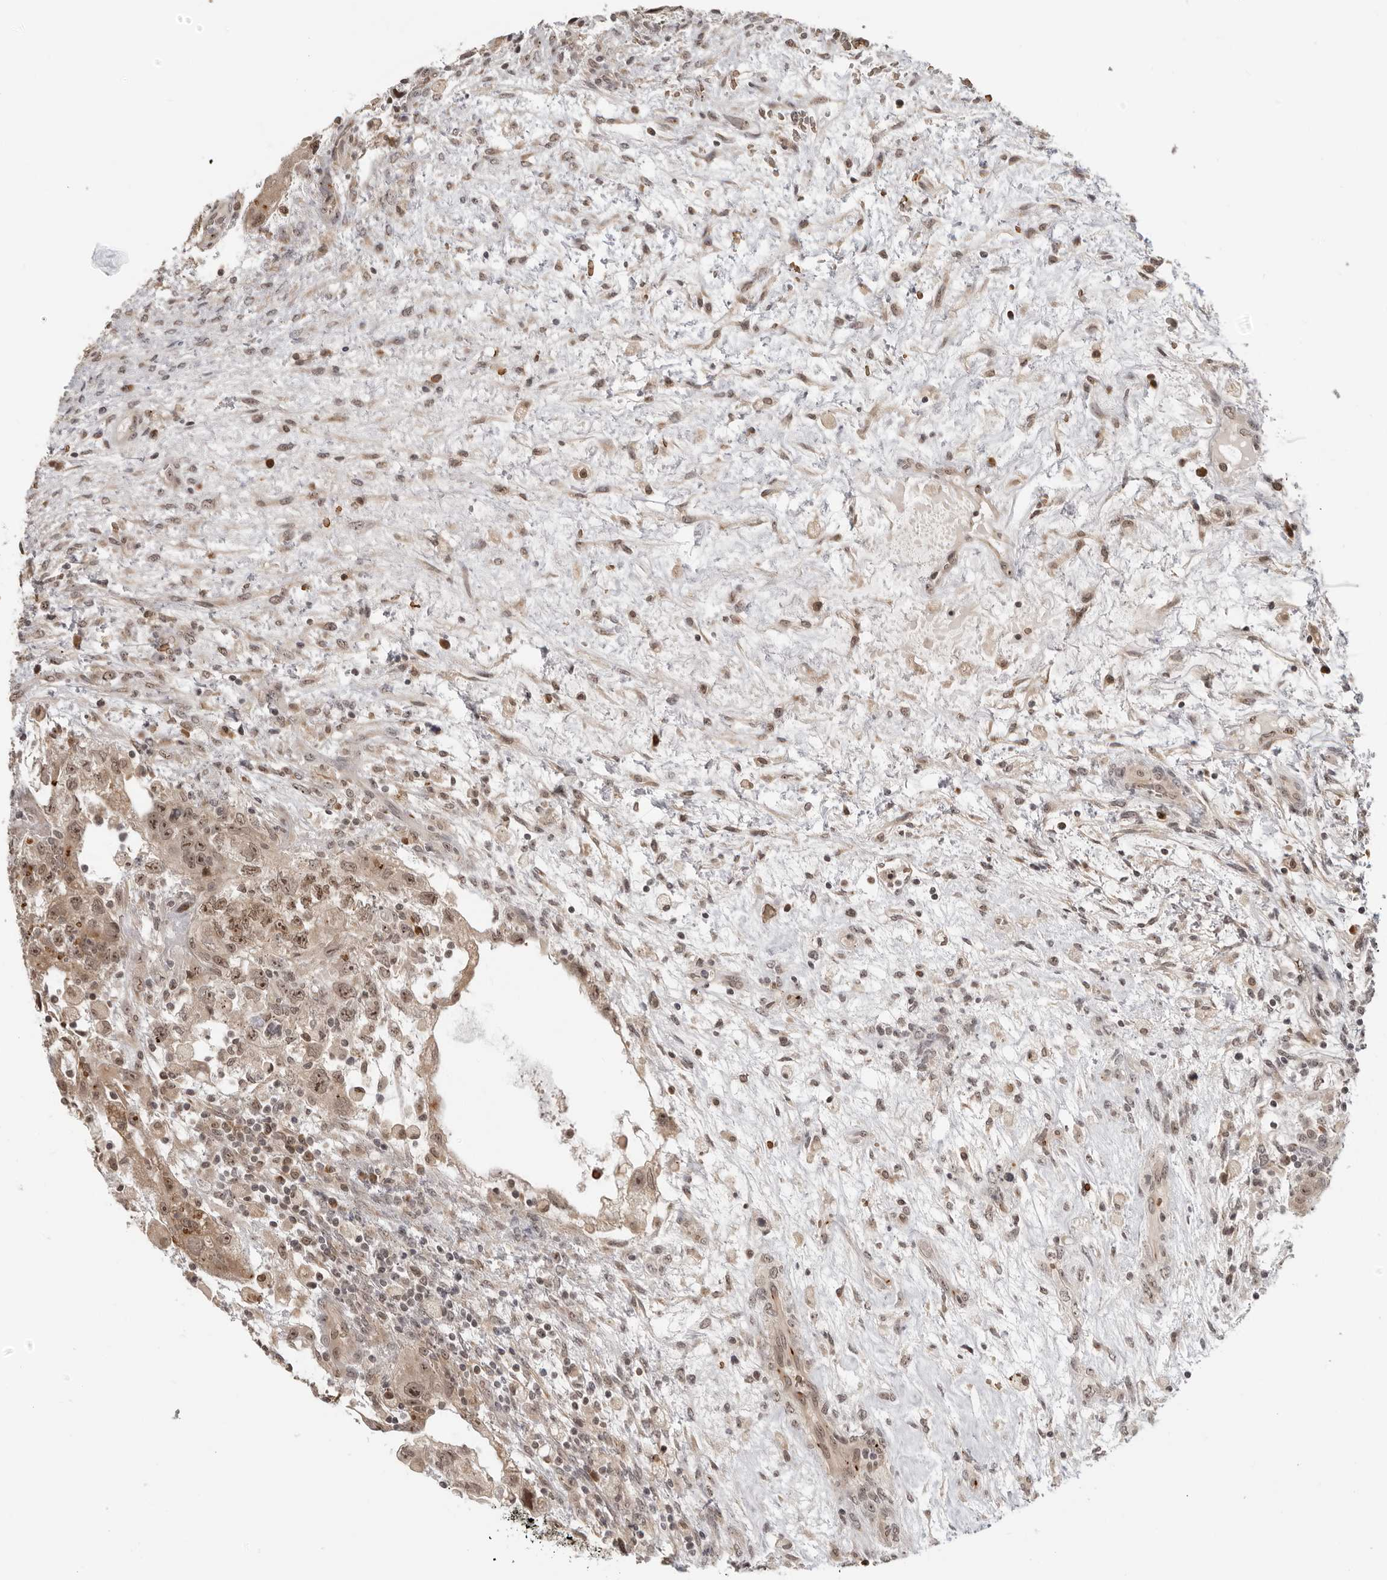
{"staining": {"intensity": "moderate", "quantity": ">75%", "location": "nuclear"}, "tissue": "testis cancer", "cell_type": "Tumor cells", "image_type": "cancer", "snomed": [{"axis": "morphology", "description": "Carcinoma, Embryonal, NOS"}, {"axis": "topography", "description": "Testis"}], "caption": "A high-resolution image shows immunohistochemistry staining of testis cancer (embryonal carcinoma), which exhibits moderate nuclear expression in about >75% of tumor cells. (IHC, brightfield microscopy, high magnification).", "gene": "SUGCT", "patient": {"sex": "male", "age": 36}}